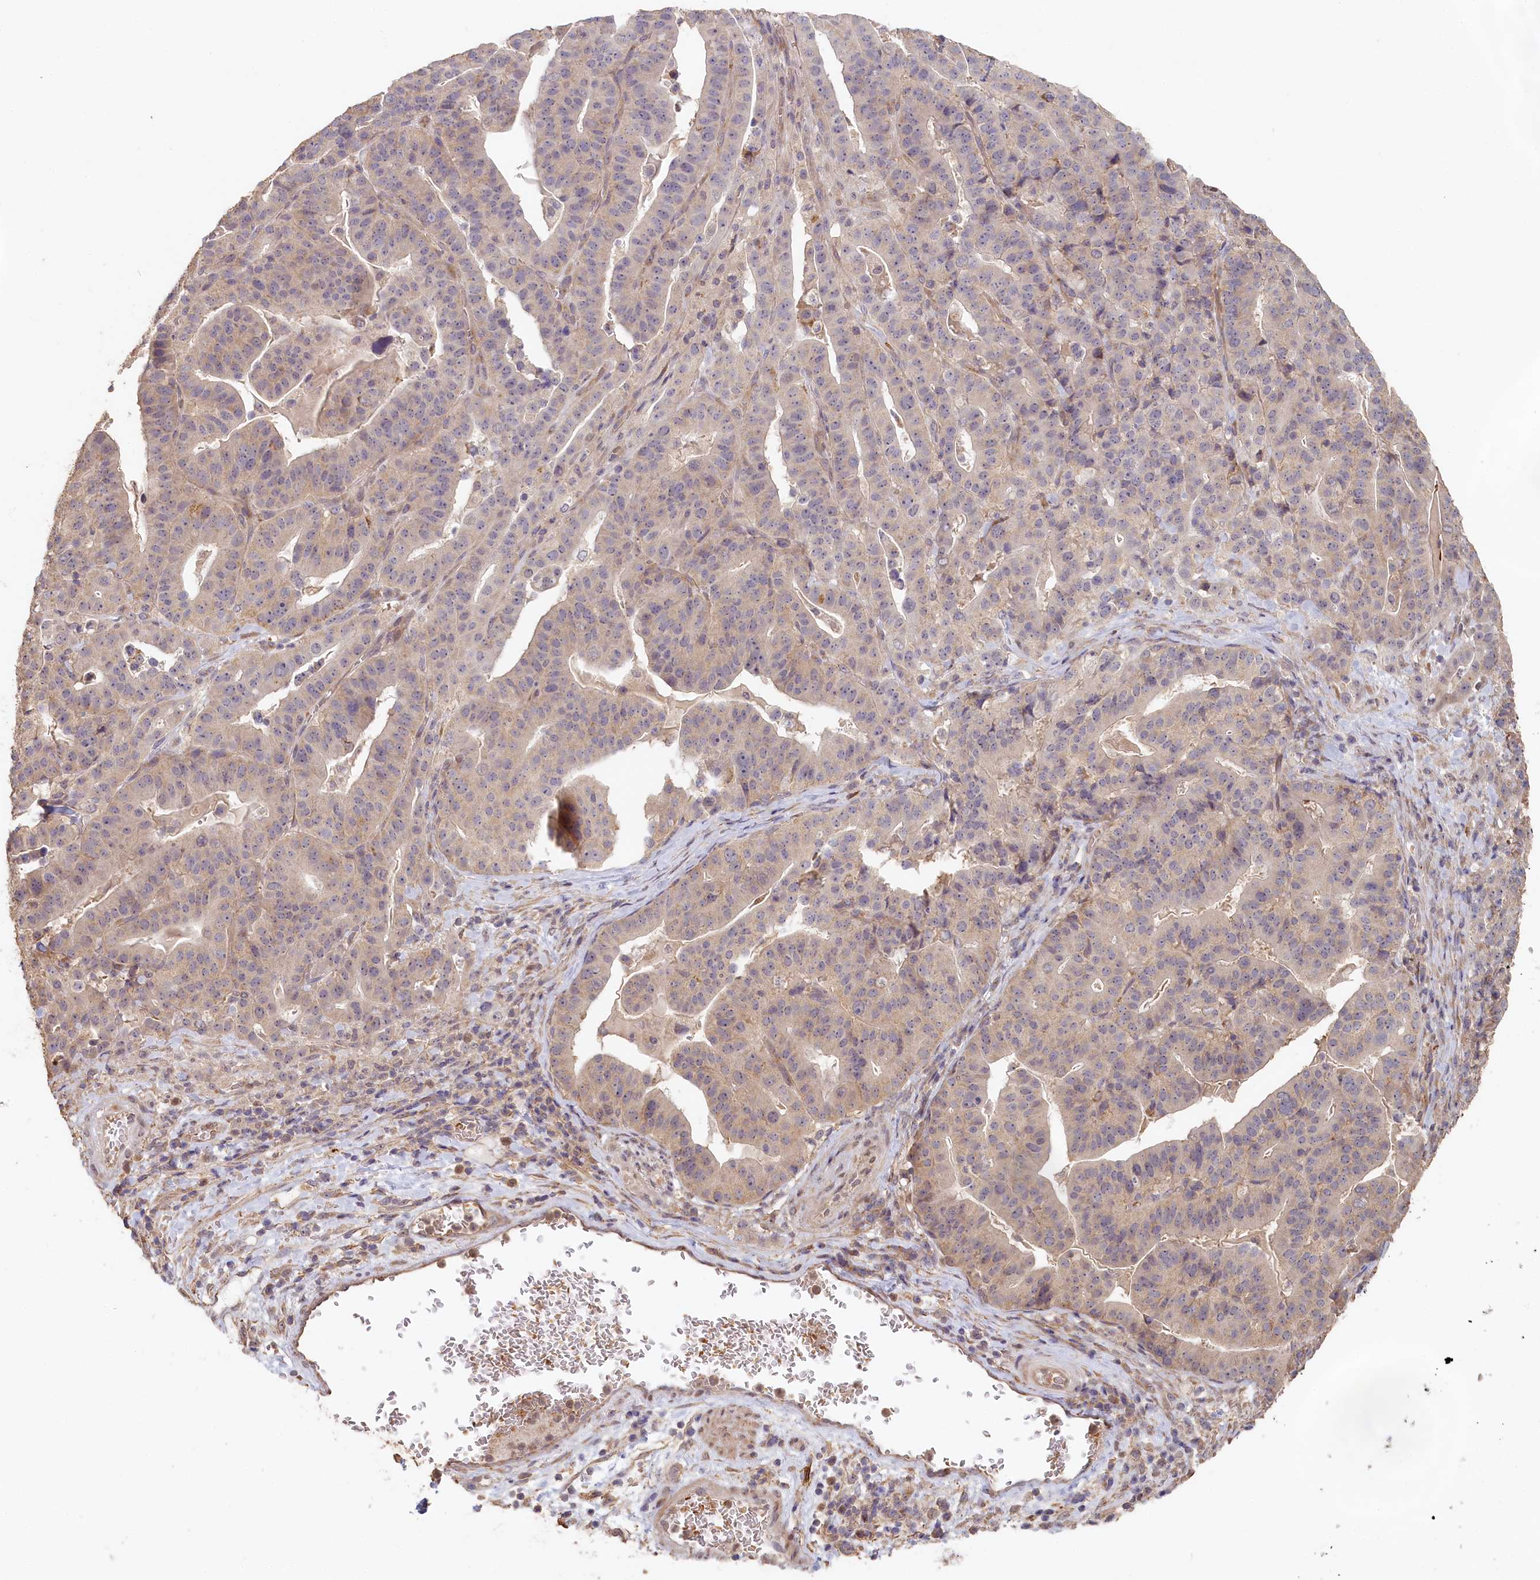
{"staining": {"intensity": "weak", "quantity": "25%-75%", "location": "cytoplasmic/membranous"}, "tissue": "stomach cancer", "cell_type": "Tumor cells", "image_type": "cancer", "snomed": [{"axis": "morphology", "description": "Adenocarcinoma, NOS"}, {"axis": "topography", "description": "Stomach"}], "caption": "Stomach cancer (adenocarcinoma) was stained to show a protein in brown. There is low levels of weak cytoplasmic/membranous expression in approximately 25%-75% of tumor cells. (brown staining indicates protein expression, while blue staining denotes nuclei).", "gene": "STX16", "patient": {"sex": "male", "age": 48}}